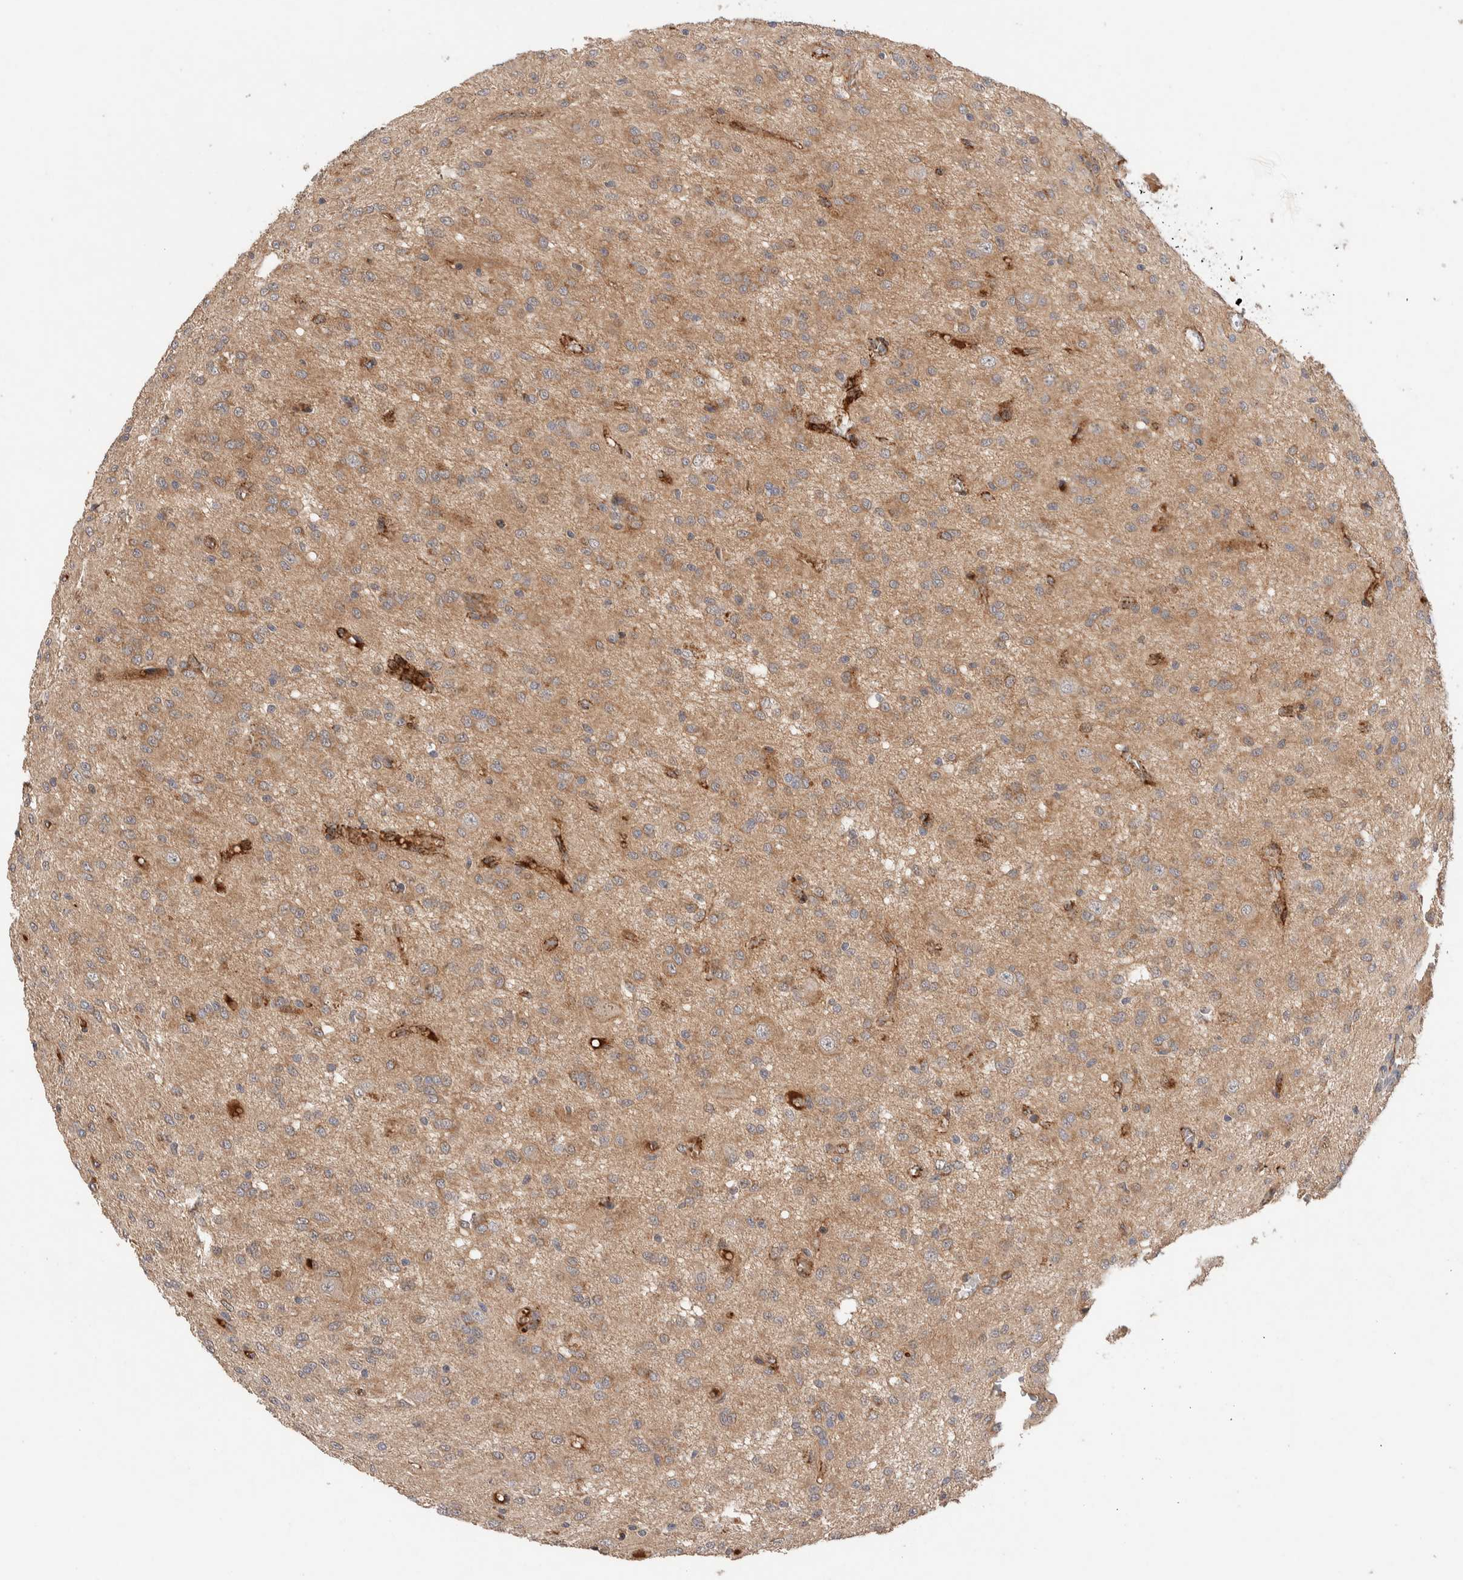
{"staining": {"intensity": "weak", "quantity": ">75%", "location": "cytoplasmic/membranous"}, "tissue": "glioma", "cell_type": "Tumor cells", "image_type": "cancer", "snomed": [{"axis": "morphology", "description": "Glioma, malignant, High grade"}, {"axis": "topography", "description": "Brain"}], "caption": "Glioma stained for a protein reveals weak cytoplasmic/membranous positivity in tumor cells.", "gene": "CASK", "patient": {"sex": "female", "age": 59}}